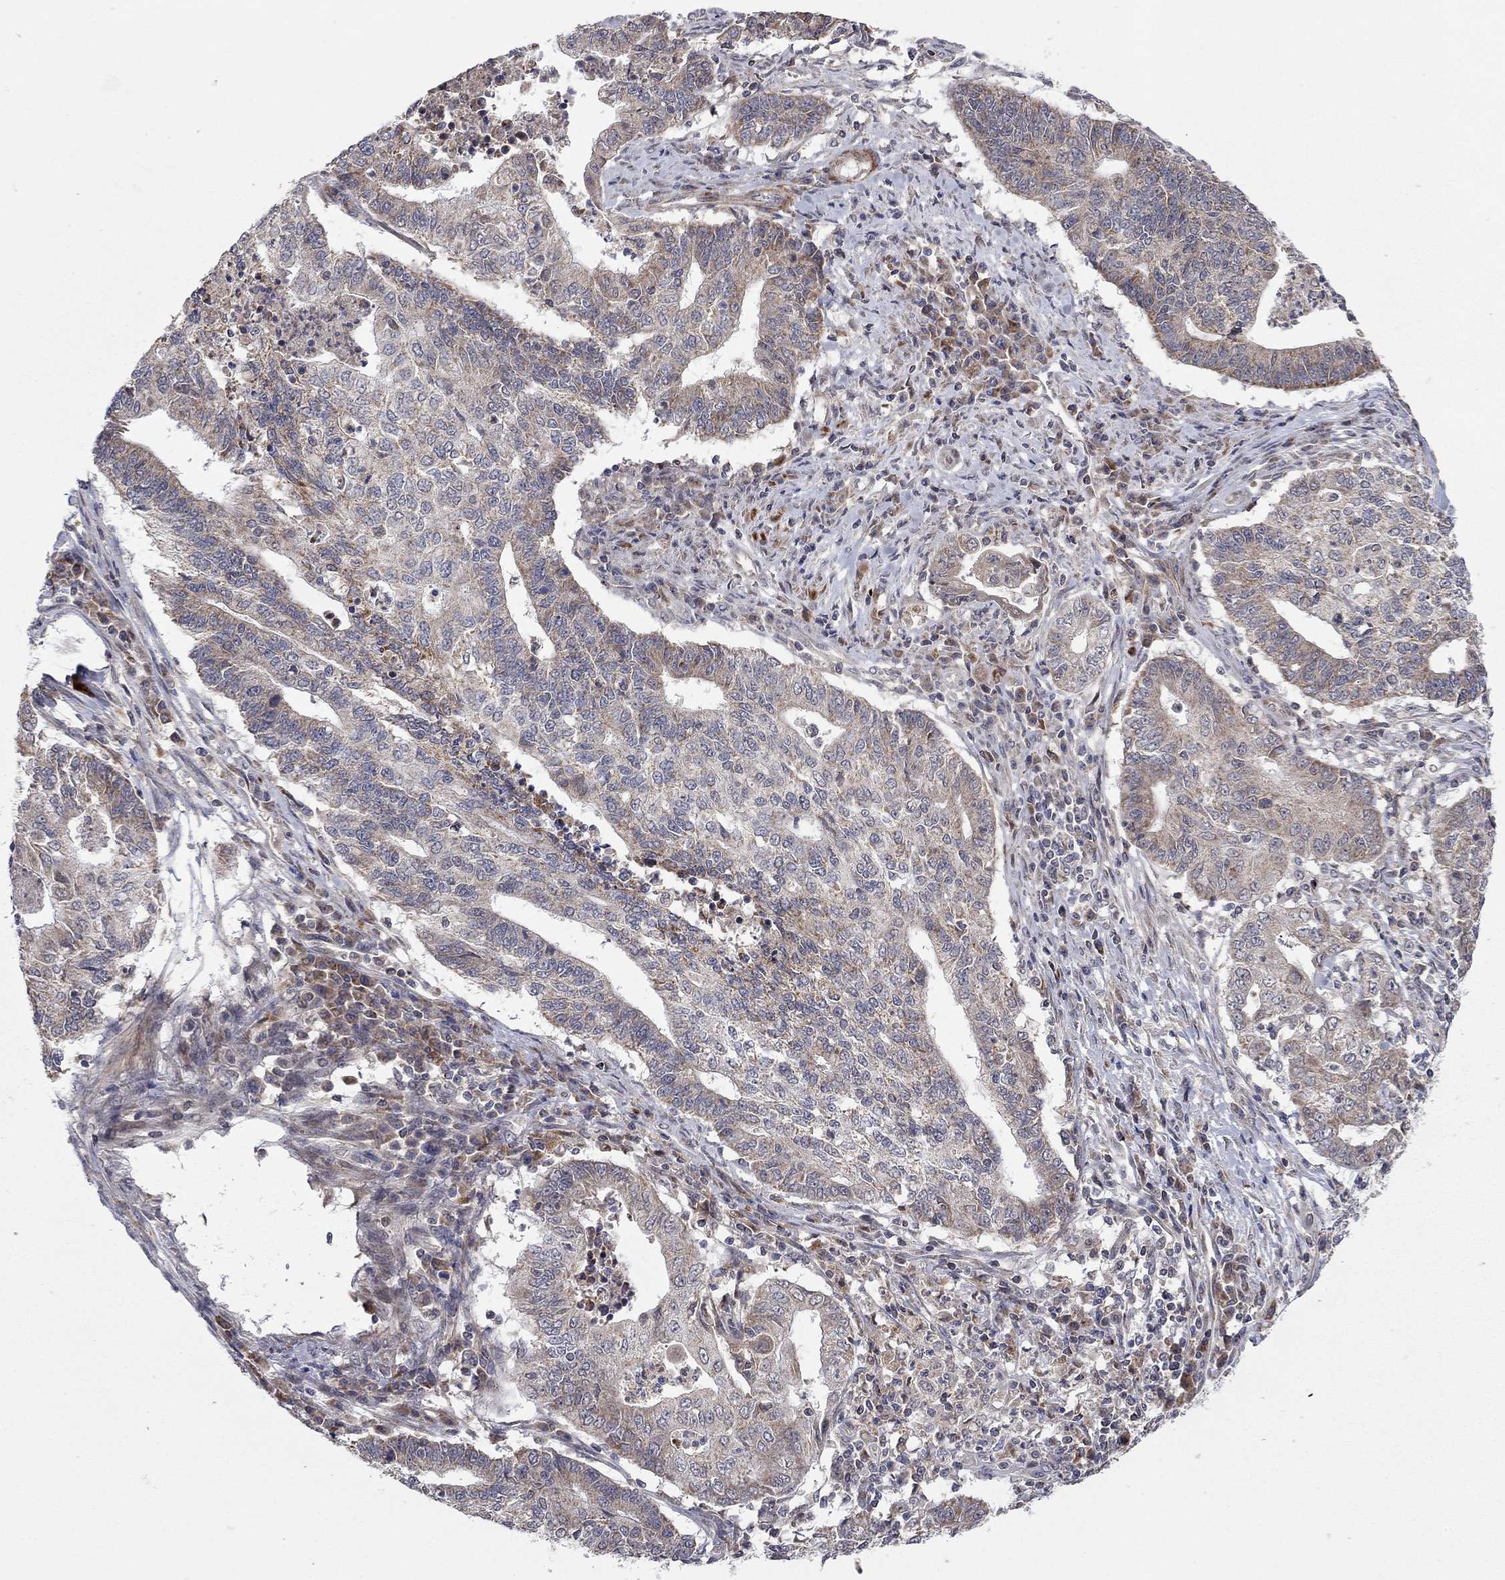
{"staining": {"intensity": "moderate", "quantity": "<25%", "location": "cytoplasmic/membranous"}, "tissue": "endometrial cancer", "cell_type": "Tumor cells", "image_type": "cancer", "snomed": [{"axis": "morphology", "description": "Adenocarcinoma, NOS"}, {"axis": "topography", "description": "Uterus"}, {"axis": "topography", "description": "Endometrium"}], "caption": "Brown immunohistochemical staining in human endometrial adenocarcinoma demonstrates moderate cytoplasmic/membranous positivity in about <25% of tumor cells. (Stains: DAB in brown, nuclei in blue, Microscopy: brightfield microscopy at high magnification).", "gene": "IDS", "patient": {"sex": "female", "age": 54}}